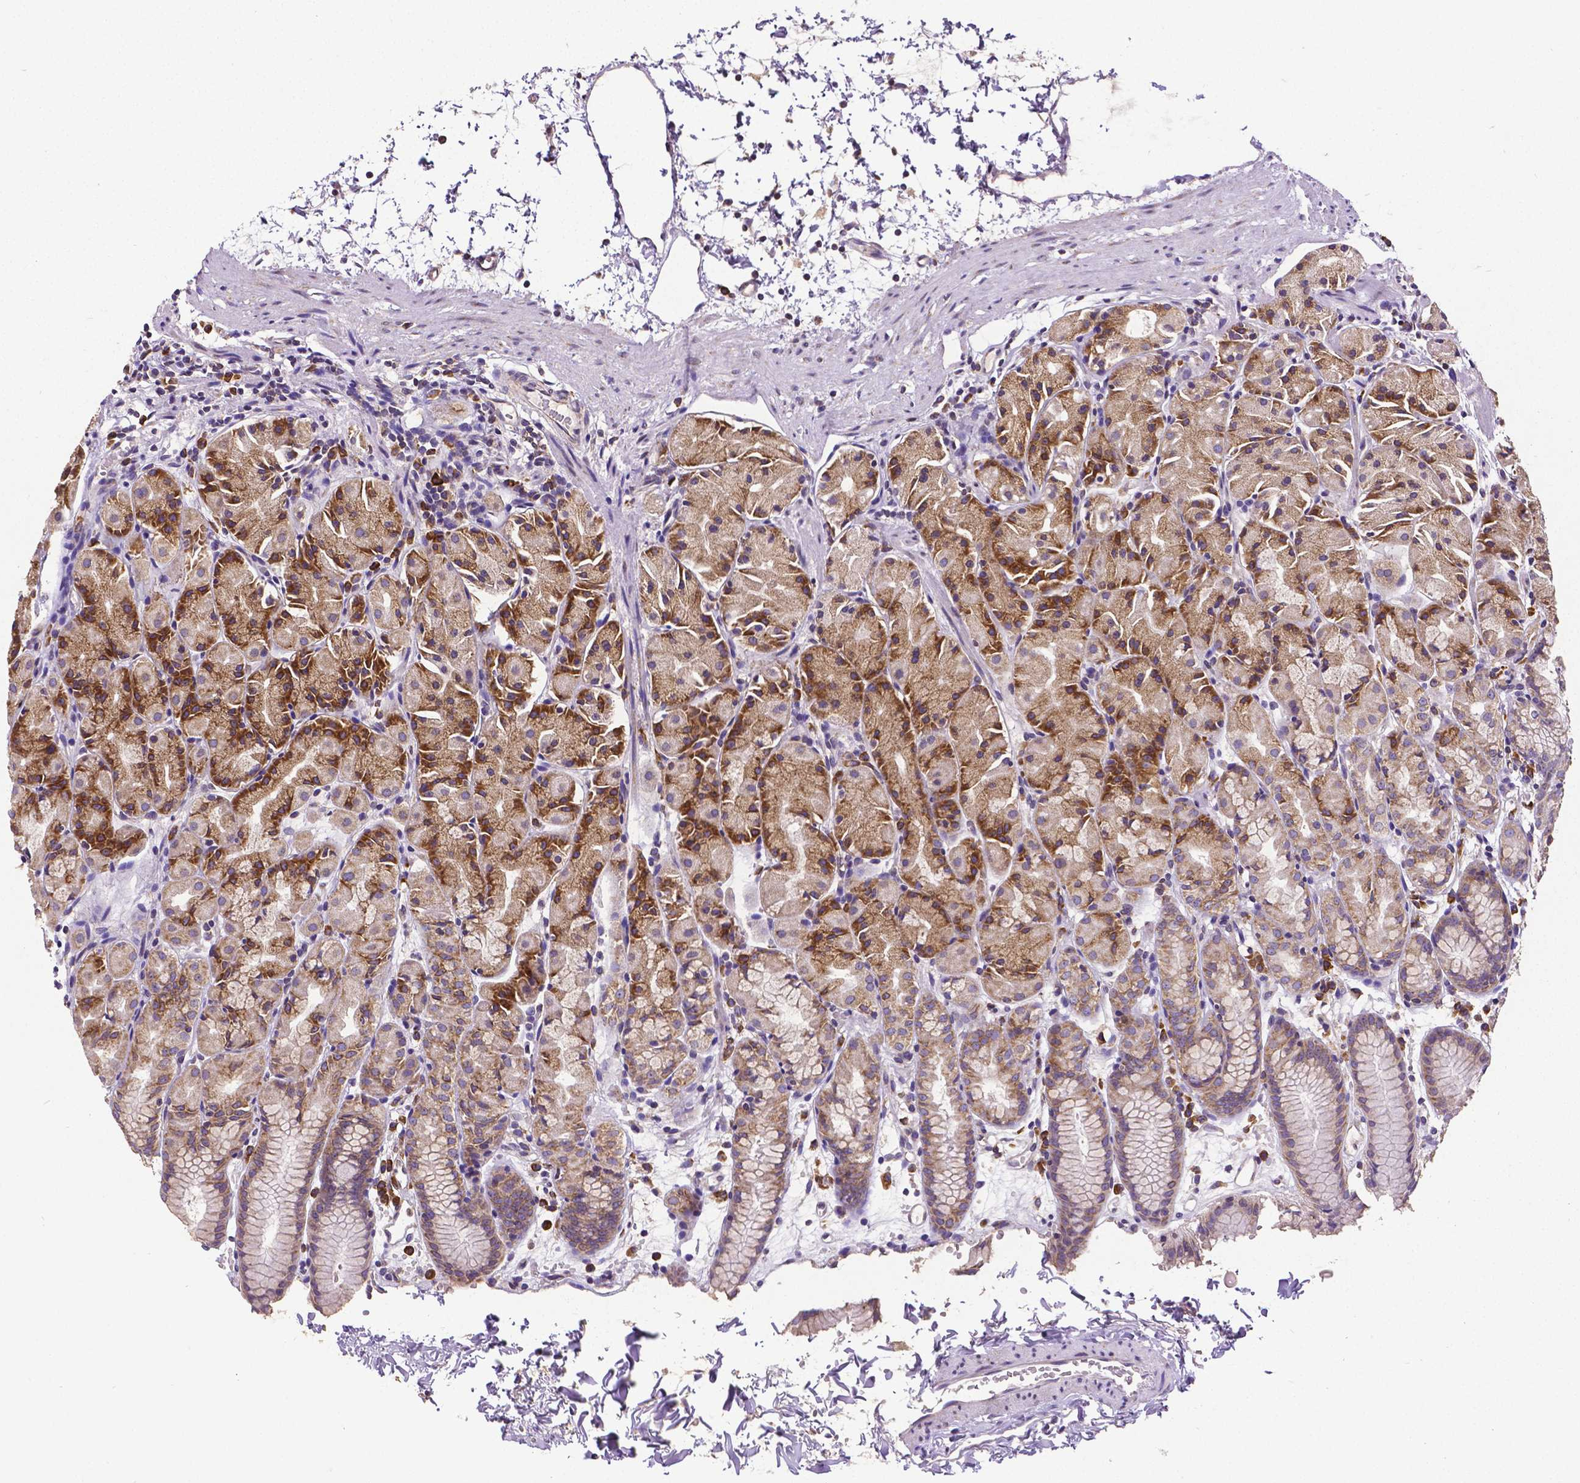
{"staining": {"intensity": "strong", "quantity": "25%-75%", "location": "cytoplasmic/membranous"}, "tissue": "stomach", "cell_type": "Glandular cells", "image_type": "normal", "snomed": [{"axis": "morphology", "description": "Normal tissue, NOS"}, {"axis": "topography", "description": "Stomach, upper"}], "caption": "The image exhibits staining of normal stomach, revealing strong cytoplasmic/membranous protein expression (brown color) within glandular cells. (Brightfield microscopy of DAB IHC at high magnification).", "gene": "MTDH", "patient": {"sex": "male", "age": 47}}